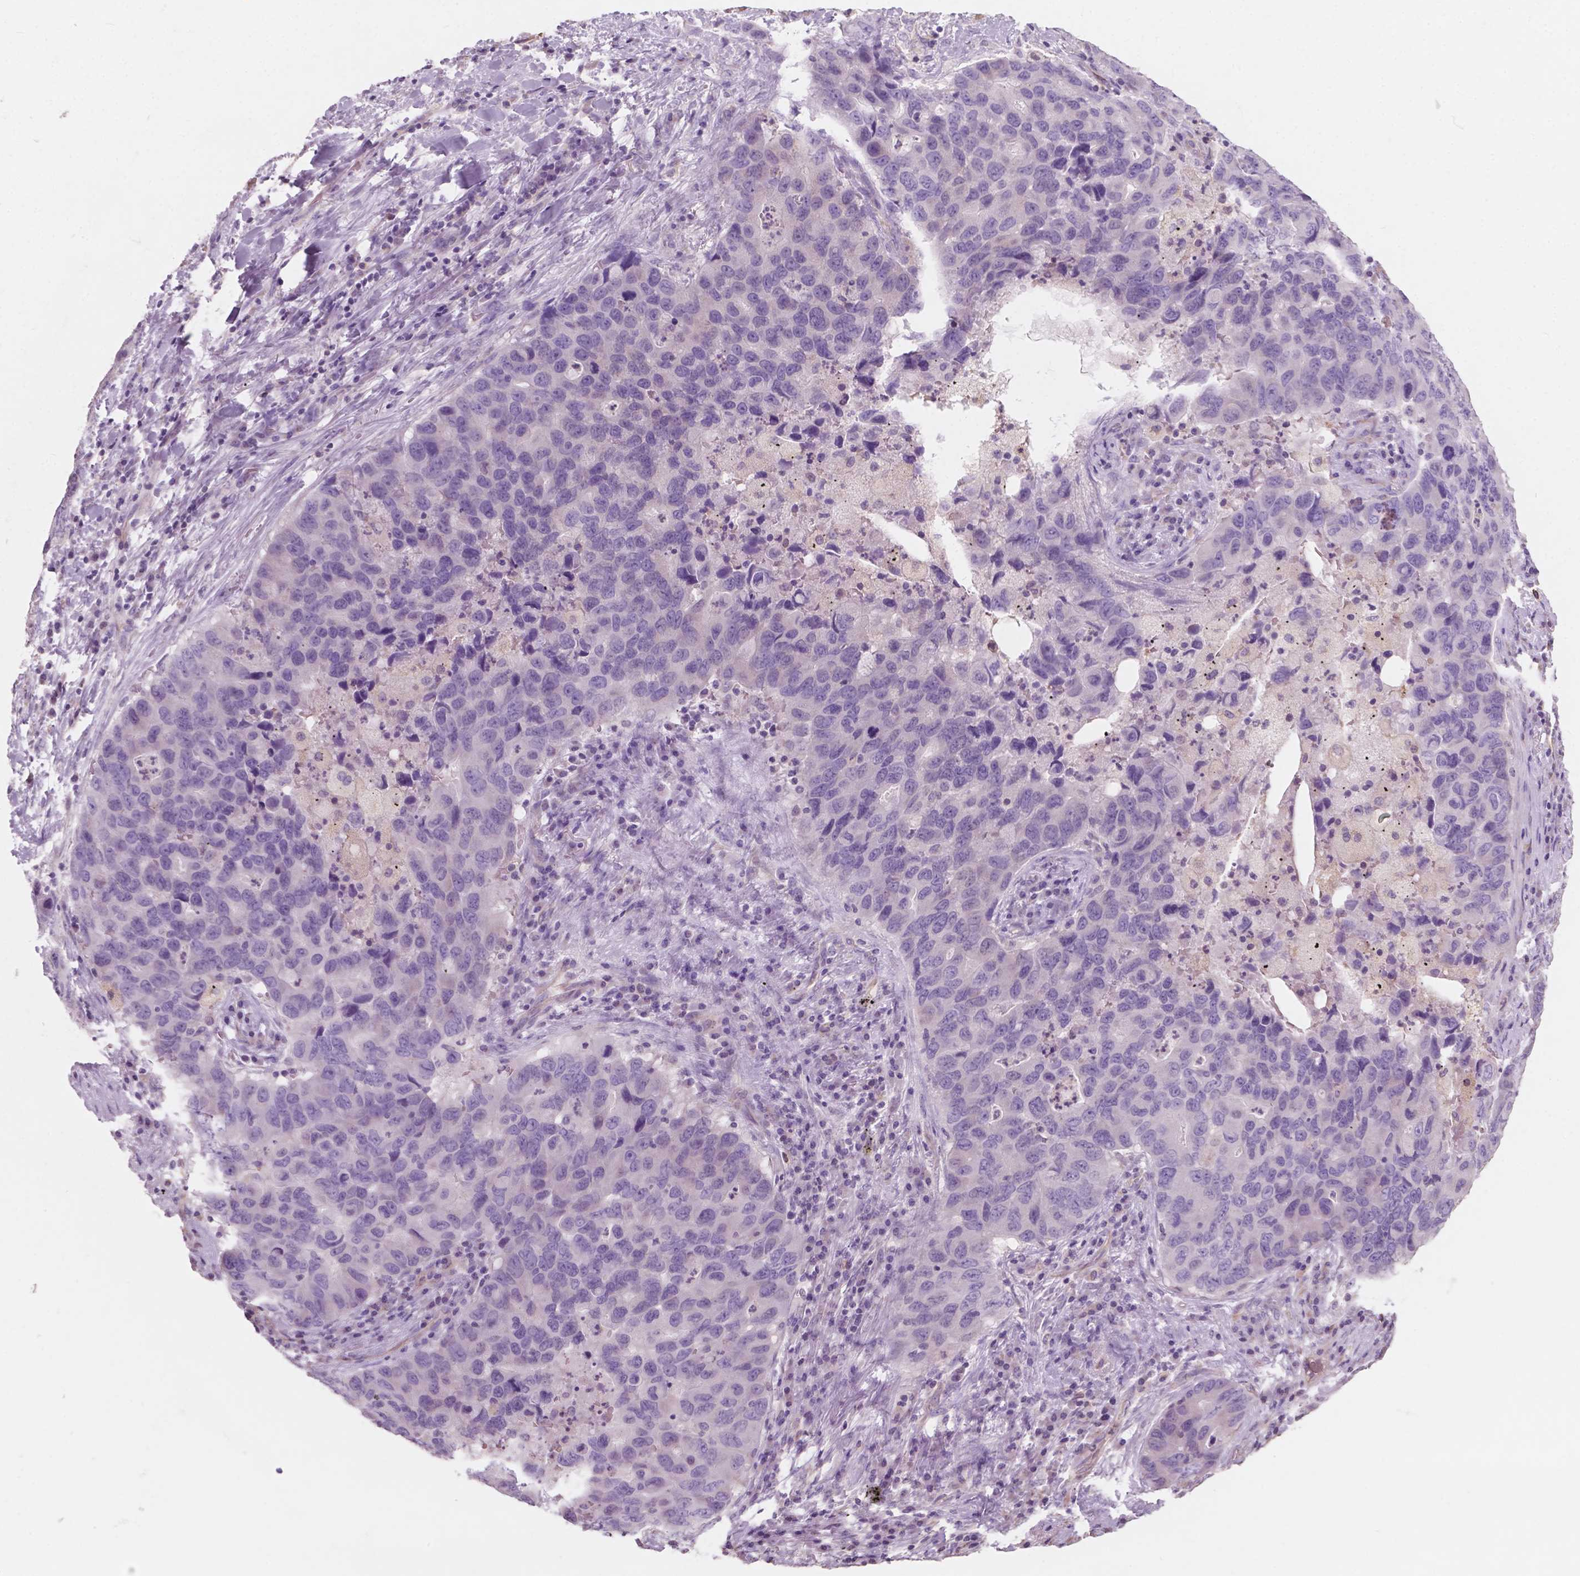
{"staining": {"intensity": "negative", "quantity": "none", "location": "none"}, "tissue": "lung cancer", "cell_type": "Tumor cells", "image_type": "cancer", "snomed": [{"axis": "morphology", "description": "Adenocarcinoma, NOS"}, {"axis": "morphology", "description": "Adenocarcinoma, metastatic, NOS"}, {"axis": "topography", "description": "Lymph node"}, {"axis": "topography", "description": "Lung"}], "caption": "Lung cancer was stained to show a protein in brown. There is no significant positivity in tumor cells. The staining is performed using DAB brown chromogen with nuclei counter-stained in using hematoxylin.", "gene": "AWAT1", "patient": {"sex": "female", "age": 54}}